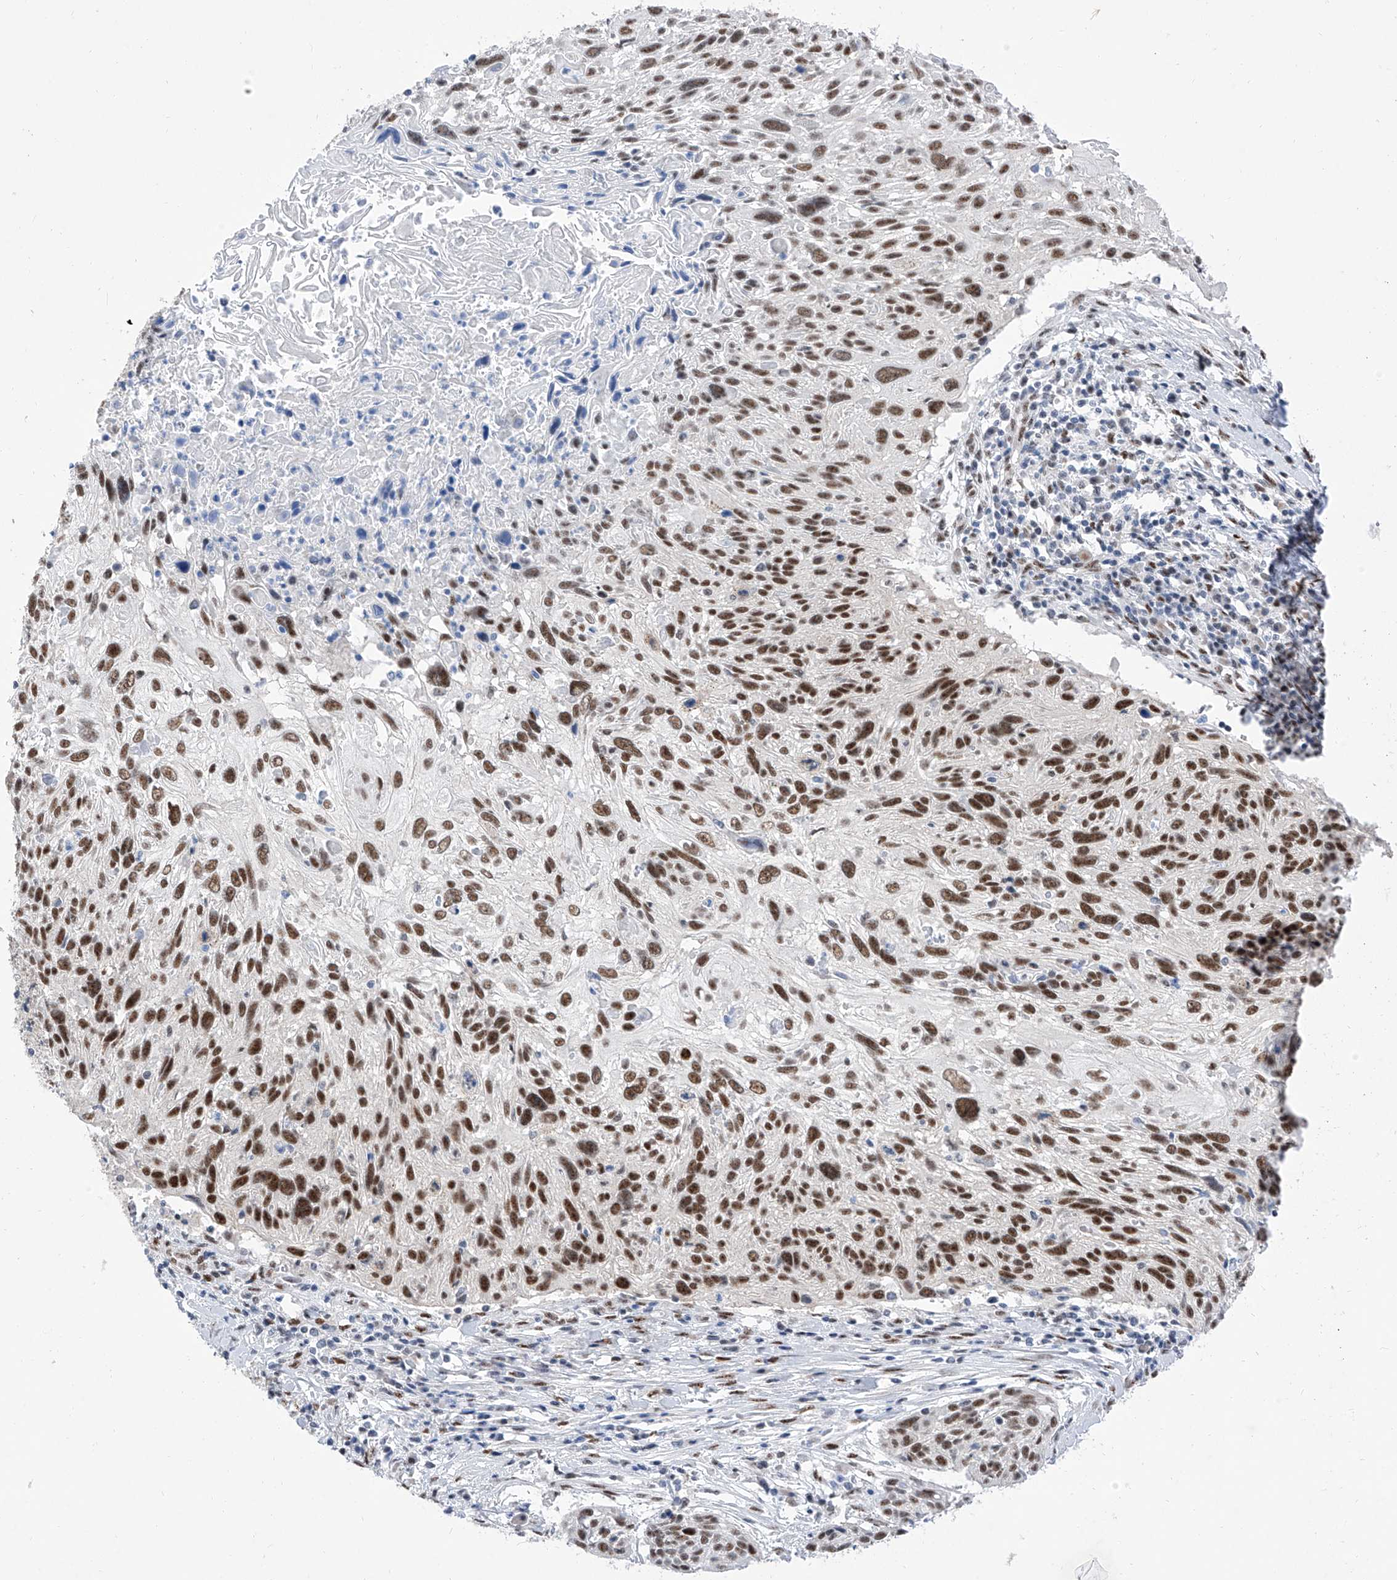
{"staining": {"intensity": "strong", "quantity": ">75%", "location": "nuclear"}, "tissue": "cervical cancer", "cell_type": "Tumor cells", "image_type": "cancer", "snomed": [{"axis": "morphology", "description": "Squamous cell carcinoma, NOS"}, {"axis": "topography", "description": "Cervix"}], "caption": "Human squamous cell carcinoma (cervical) stained with a brown dye demonstrates strong nuclear positive positivity in about >75% of tumor cells.", "gene": "ATN1", "patient": {"sex": "female", "age": 51}}